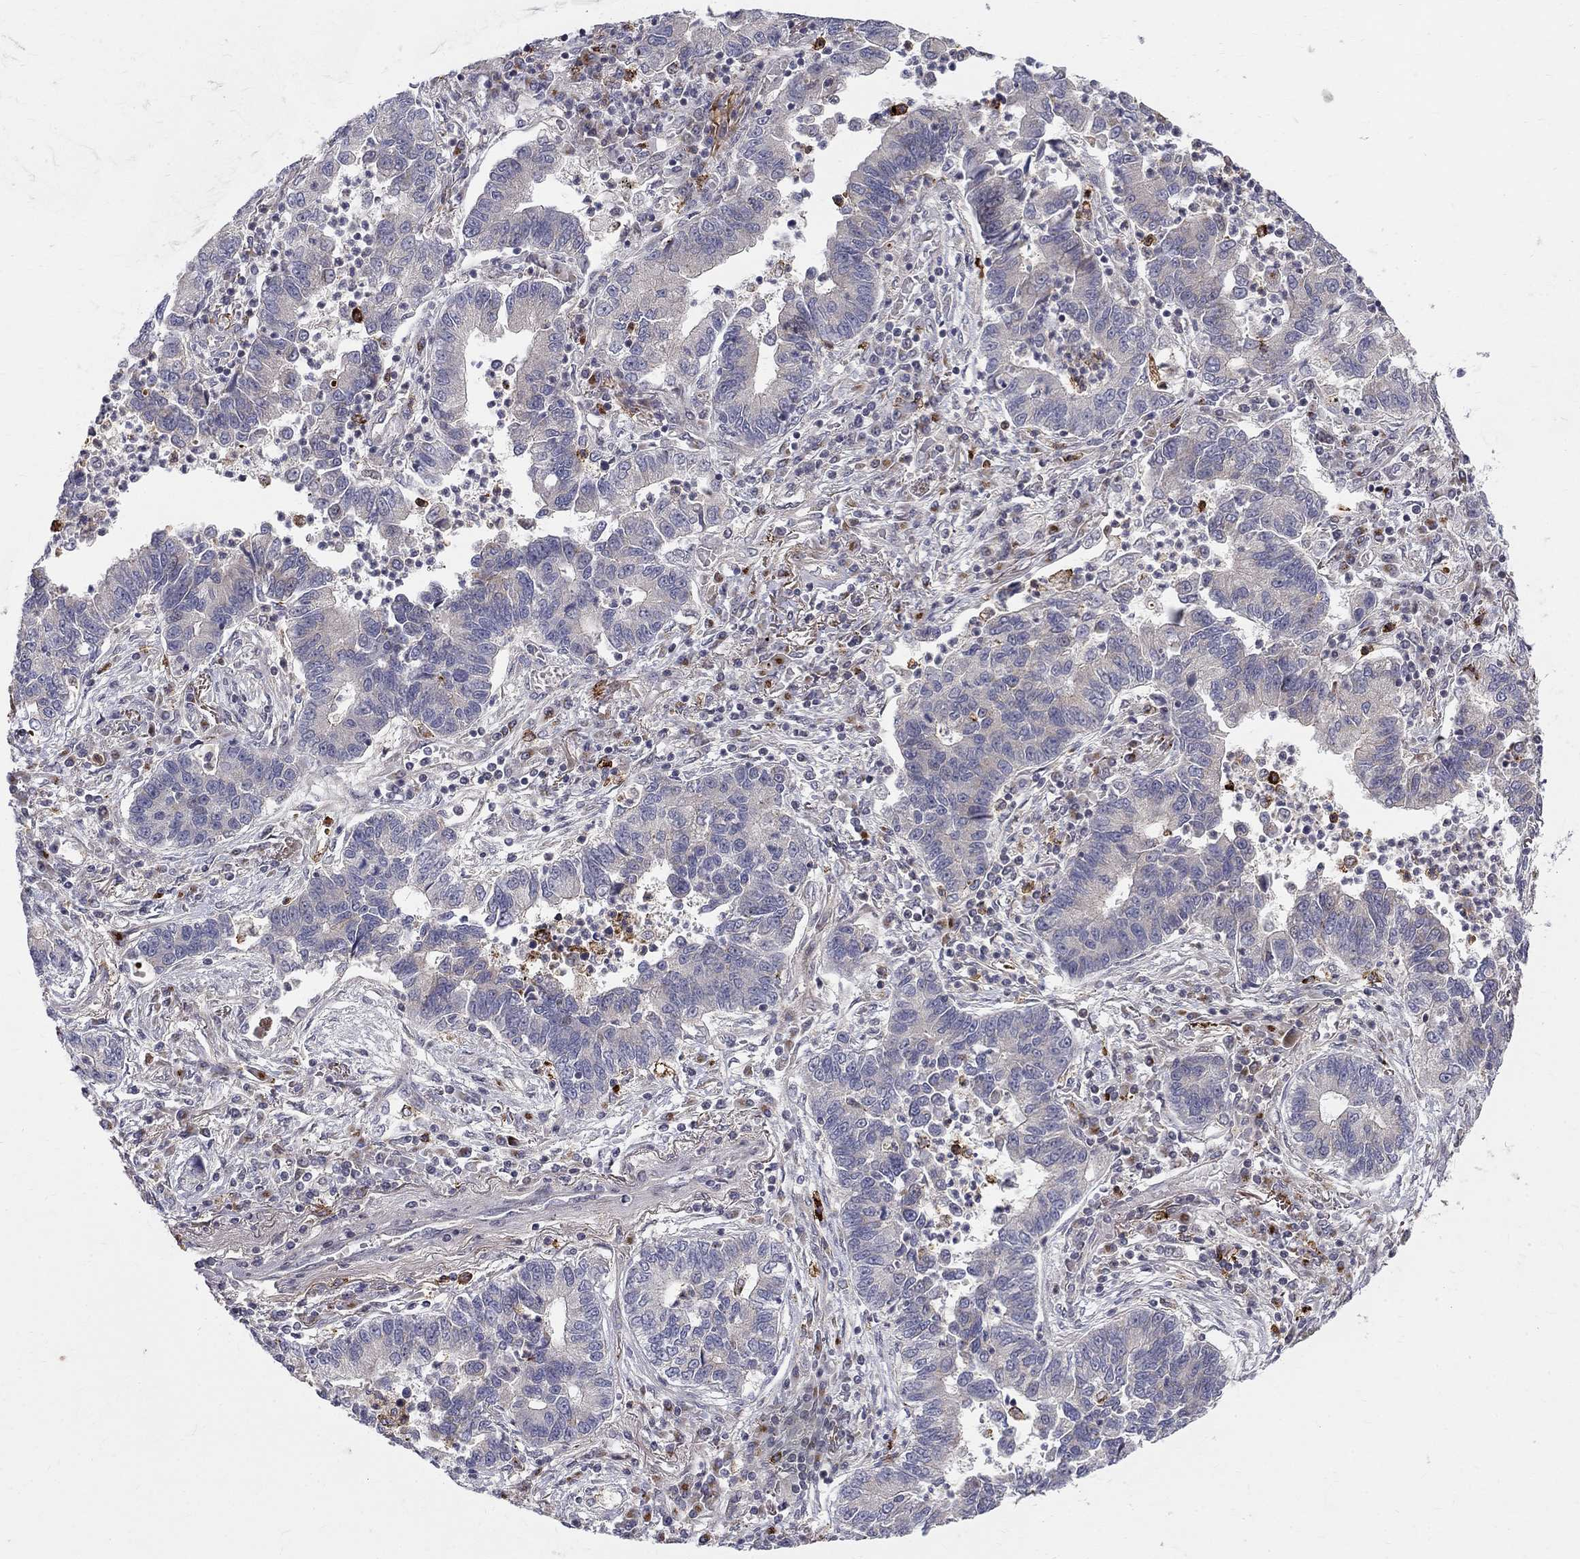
{"staining": {"intensity": "negative", "quantity": "none", "location": "none"}, "tissue": "lung cancer", "cell_type": "Tumor cells", "image_type": "cancer", "snomed": [{"axis": "morphology", "description": "Adenocarcinoma, NOS"}, {"axis": "topography", "description": "Lung"}], "caption": "Protein analysis of lung cancer (adenocarcinoma) exhibits no significant staining in tumor cells.", "gene": "WDR19", "patient": {"sex": "female", "age": 57}}